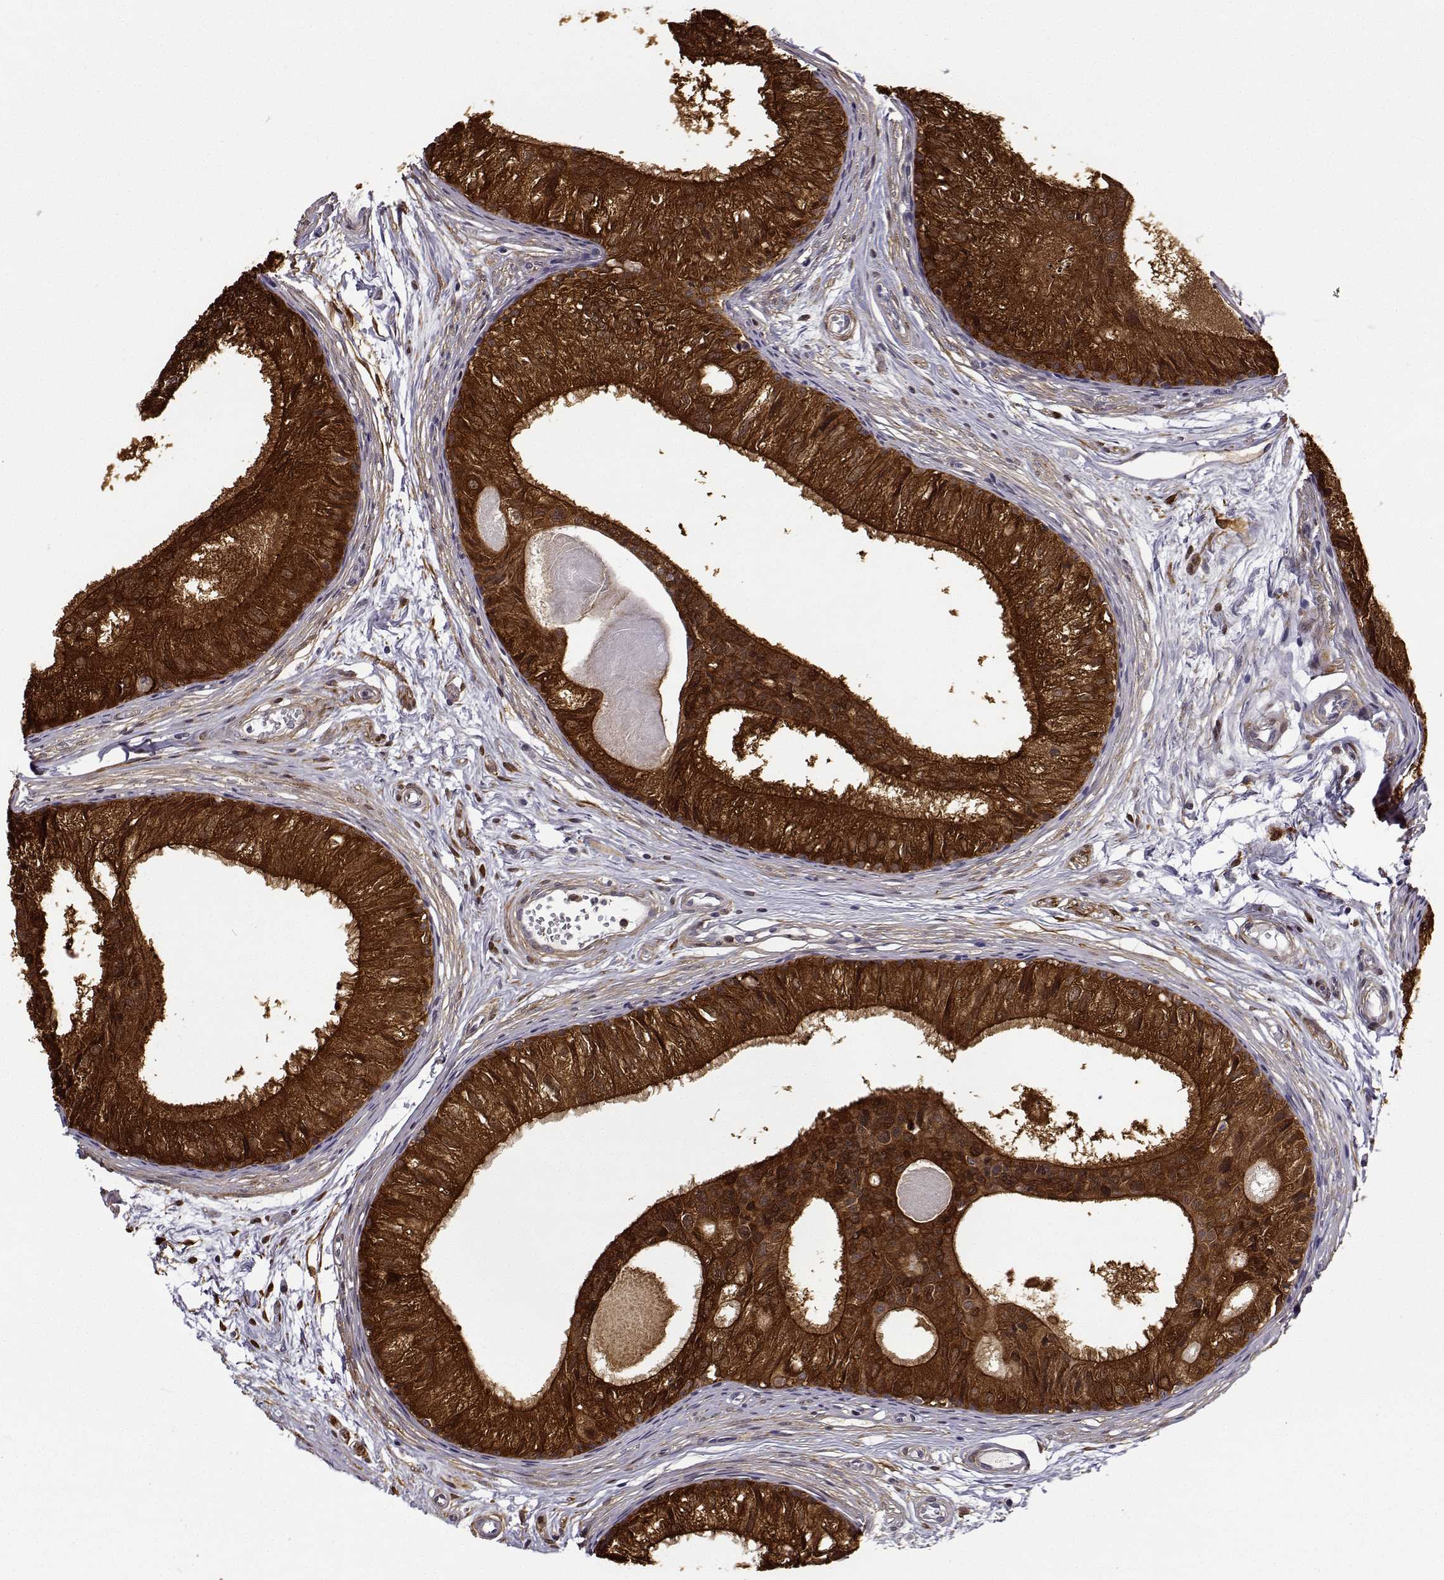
{"staining": {"intensity": "strong", "quantity": ">75%", "location": "cytoplasmic/membranous"}, "tissue": "epididymis", "cell_type": "Glandular cells", "image_type": "normal", "snomed": [{"axis": "morphology", "description": "Normal tissue, NOS"}, {"axis": "topography", "description": "Epididymis"}], "caption": "A high-resolution histopathology image shows IHC staining of benign epididymis, which displays strong cytoplasmic/membranous positivity in approximately >75% of glandular cells.", "gene": "PHGDH", "patient": {"sex": "male", "age": 25}}